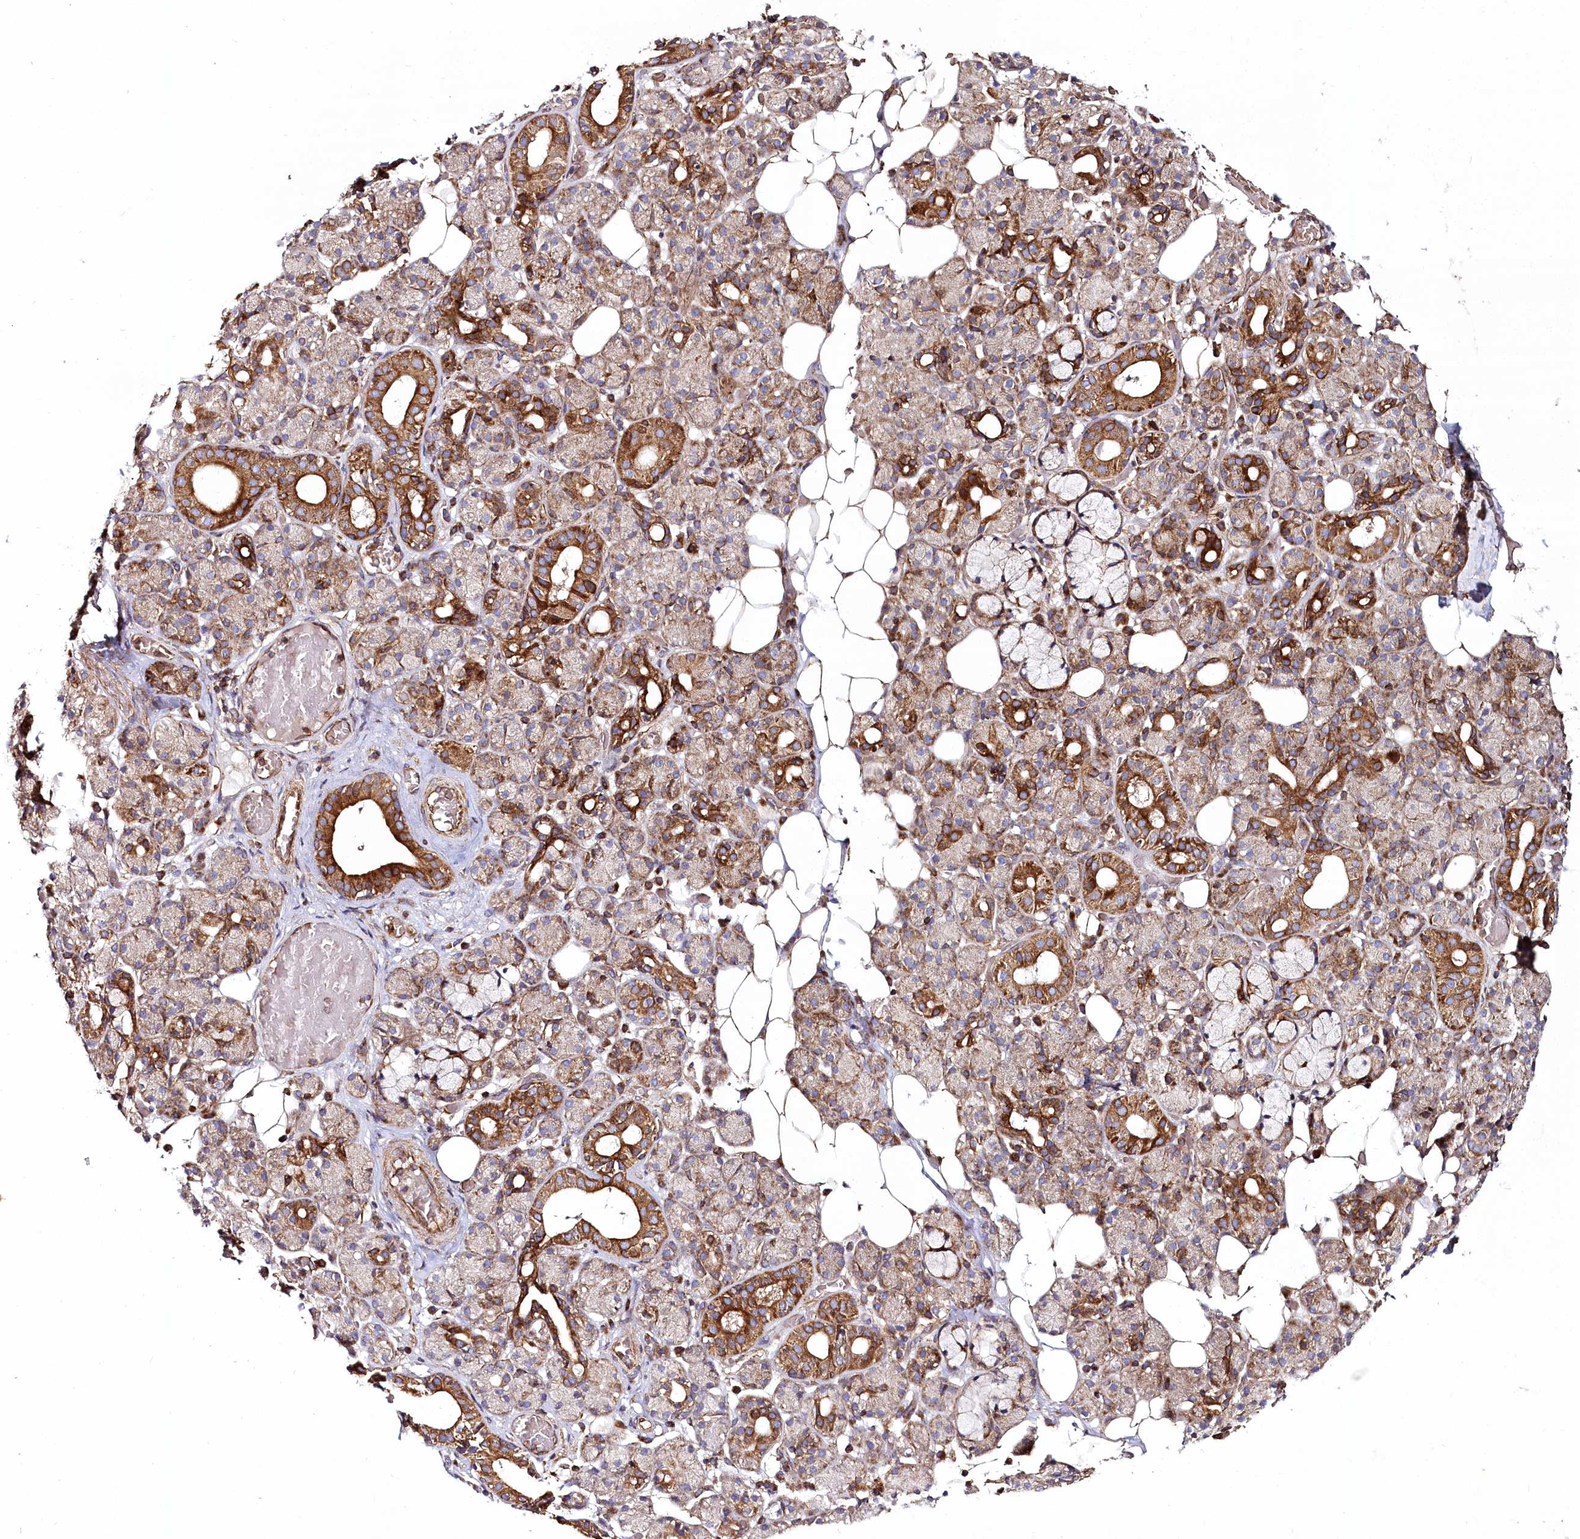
{"staining": {"intensity": "strong", "quantity": "25%-75%", "location": "cytoplasmic/membranous"}, "tissue": "salivary gland", "cell_type": "Glandular cells", "image_type": "normal", "snomed": [{"axis": "morphology", "description": "Normal tissue, NOS"}, {"axis": "topography", "description": "Salivary gland"}], "caption": "This is an image of IHC staining of normal salivary gland, which shows strong positivity in the cytoplasmic/membranous of glandular cells.", "gene": "THUMPD3", "patient": {"sex": "male", "age": 63}}